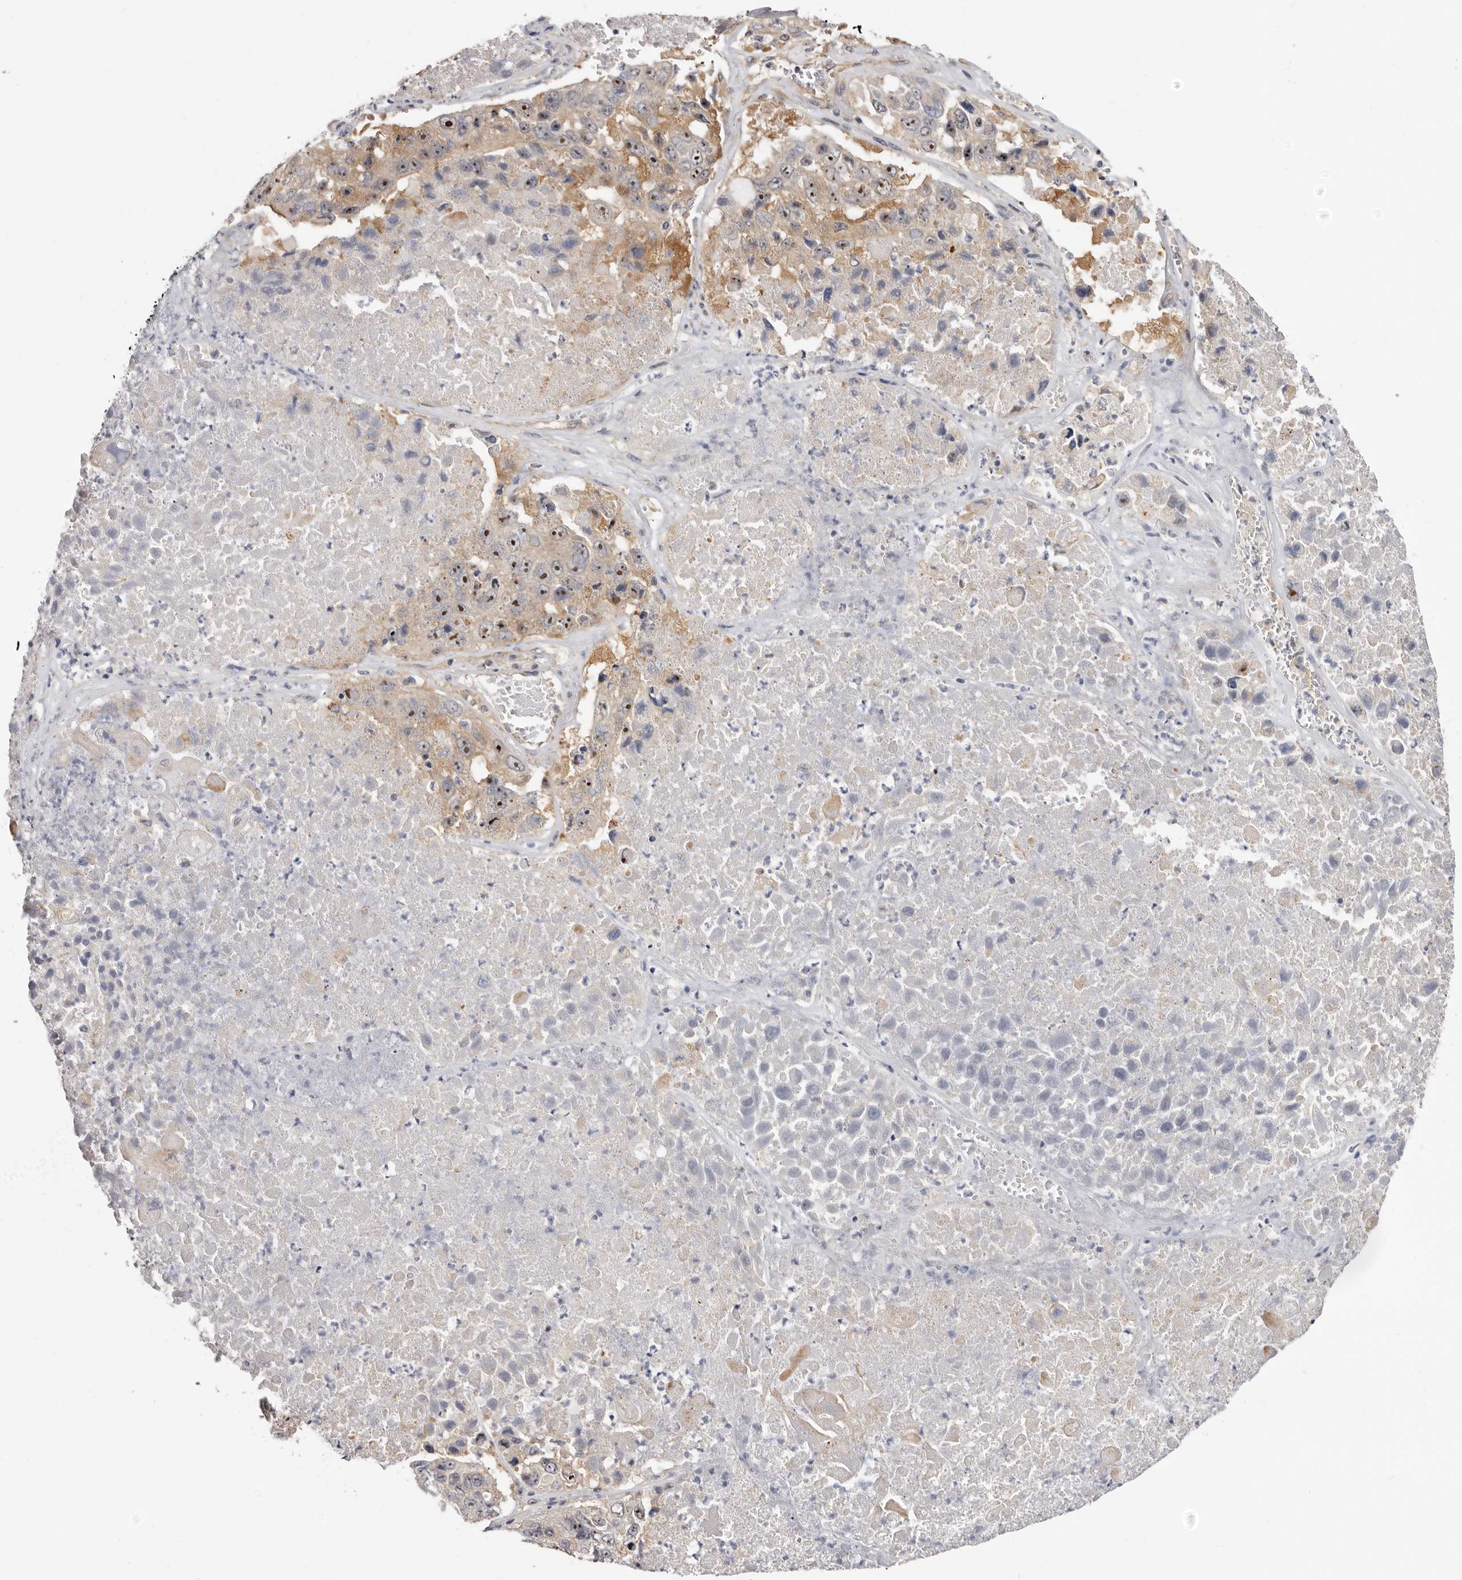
{"staining": {"intensity": "moderate", "quantity": ">75%", "location": "cytoplasmic/membranous,nuclear"}, "tissue": "lung cancer", "cell_type": "Tumor cells", "image_type": "cancer", "snomed": [{"axis": "morphology", "description": "Squamous cell carcinoma, NOS"}, {"axis": "topography", "description": "Lung"}], "caption": "A medium amount of moderate cytoplasmic/membranous and nuclear expression is present in about >75% of tumor cells in lung cancer (squamous cell carcinoma) tissue. The staining was performed using DAB (3,3'-diaminobenzidine) to visualize the protein expression in brown, while the nuclei were stained in blue with hematoxylin (Magnification: 20x).", "gene": "PANK4", "patient": {"sex": "male", "age": 61}}